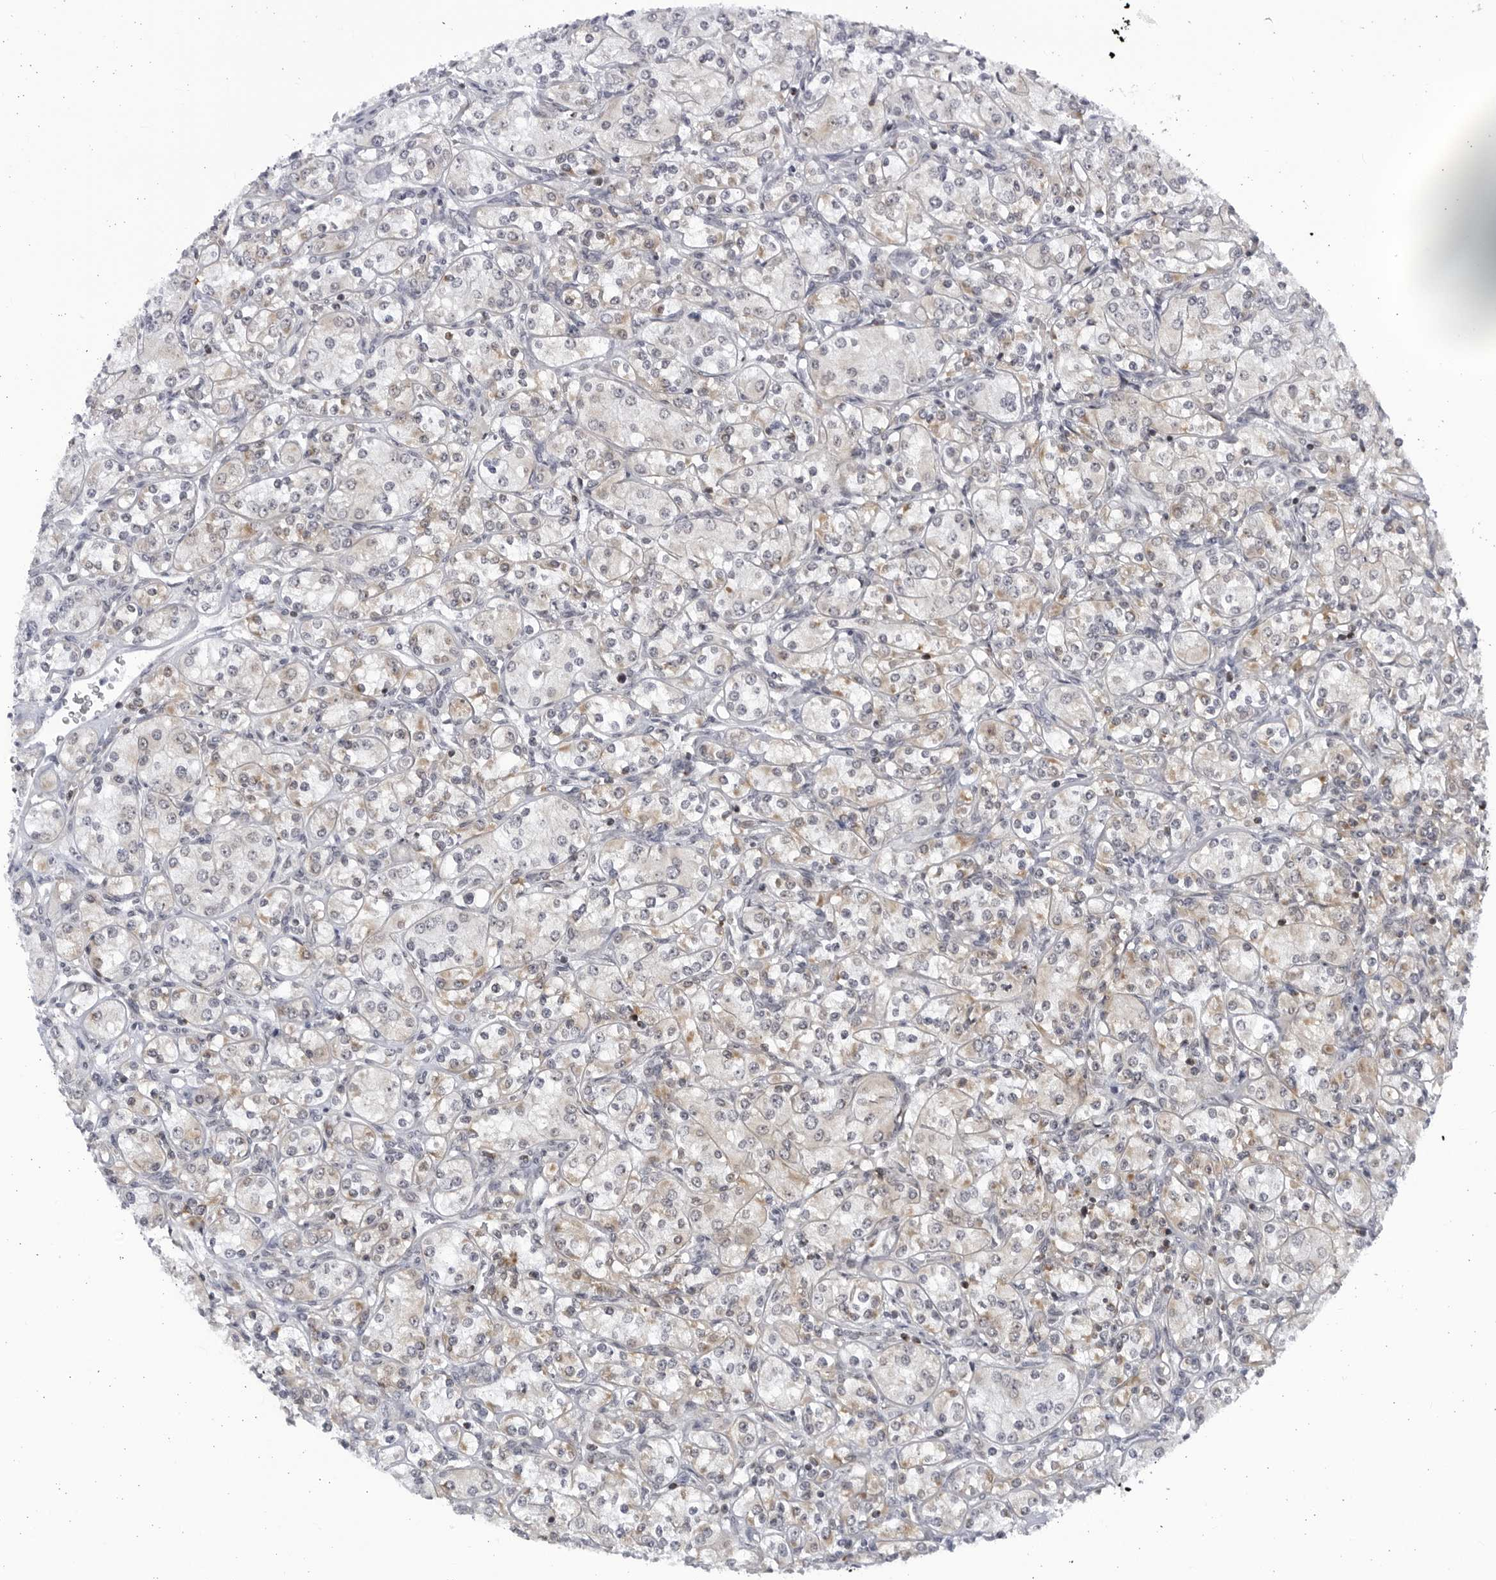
{"staining": {"intensity": "weak", "quantity": ">75%", "location": "cytoplasmic/membranous"}, "tissue": "renal cancer", "cell_type": "Tumor cells", "image_type": "cancer", "snomed": [{"axis": "morphology", "description": "Adenocarcinoma, NOS"}, {"axis": "topography", "description": "Kidney"}], "caption": "The photomicrograph reveals staining of adenocarcinoma (renal), revealing weak cytoplasmic/membranous protein expression (brown color) within tumor cells.", "gene": "SLC25A22", "patient": {"sex": "male", "age": 77}}